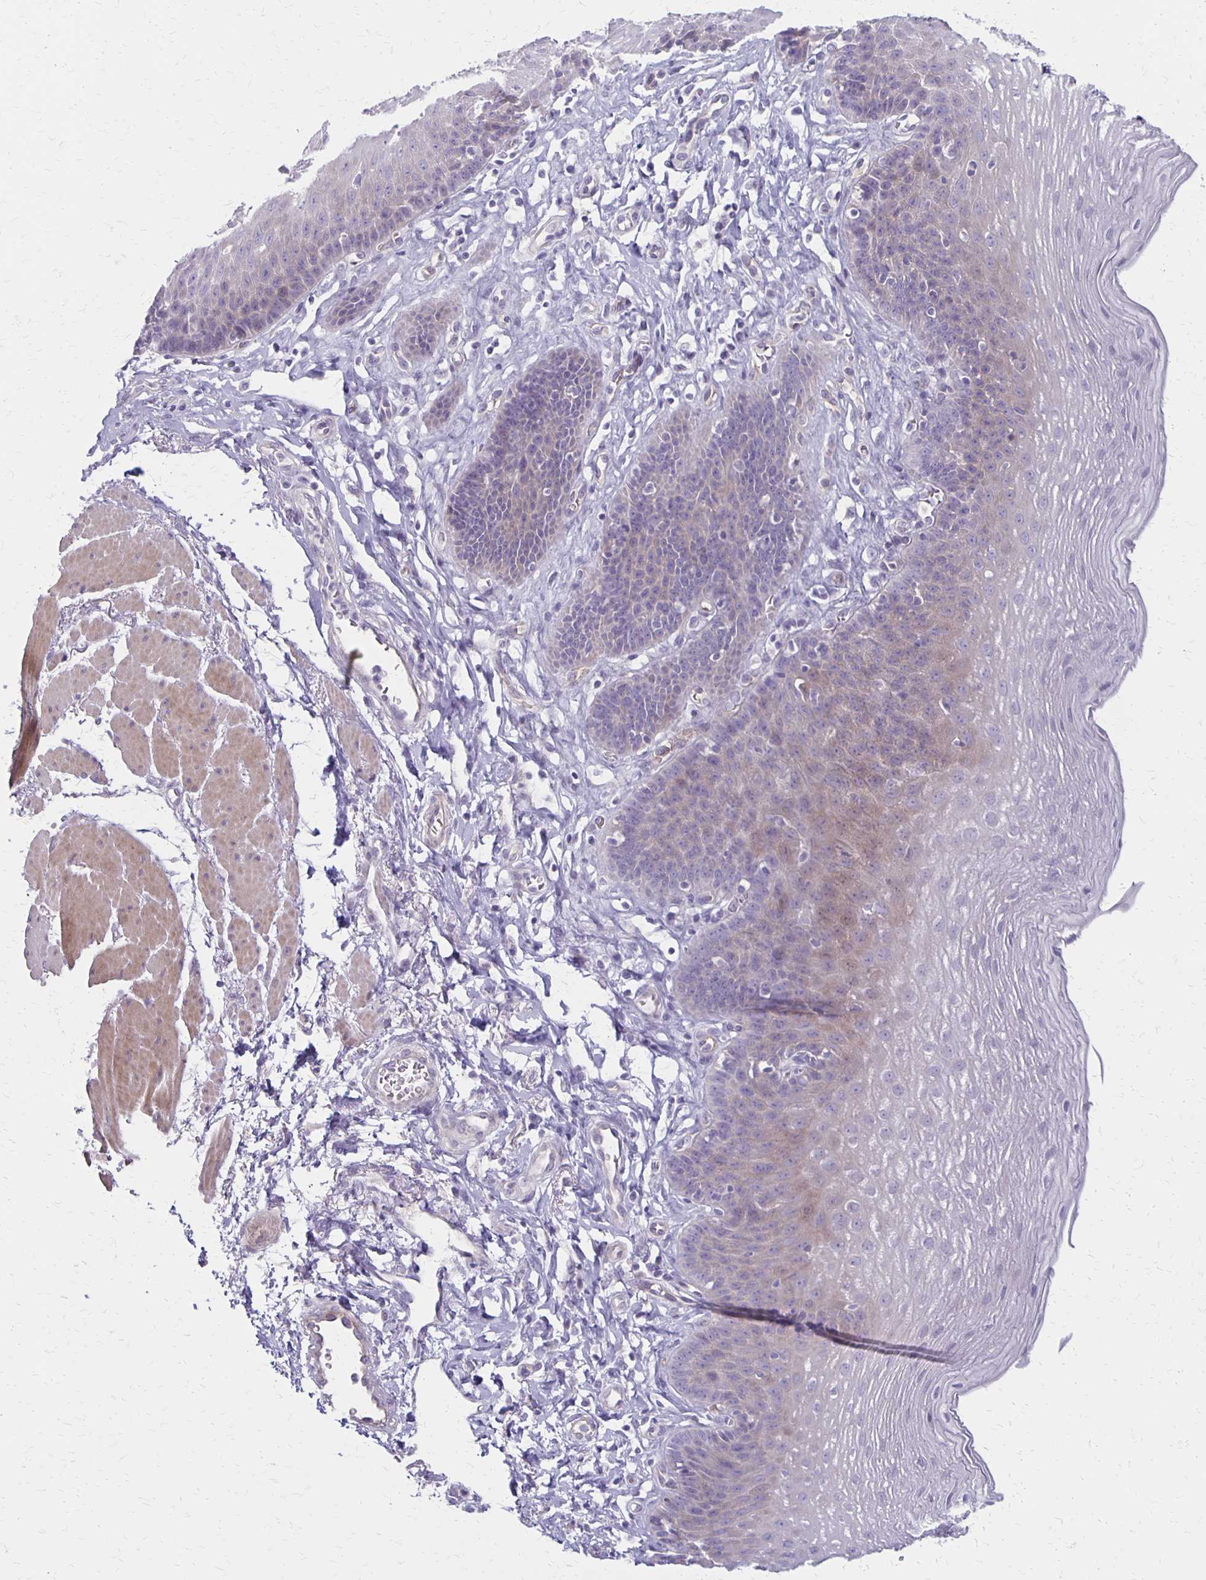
{"staining": {"intensity": "weak", "quantity": "<25%", "location": "cytoplasmic/membranous"}, "tissue": "esophagus", "cell_type": "Squamous epithelial cells", "image_type": "normal", "snomed": [{"axis": "morphology", "description": "Normal tissue, NOS"}, {"axis": "topography", "description": "Esophagus"}], "caption": "The image displays no significant staining in squamous epithelial cells of esophagus.", "gene": "HOMER1", "patient": {"sex": "female", "age": 81}}